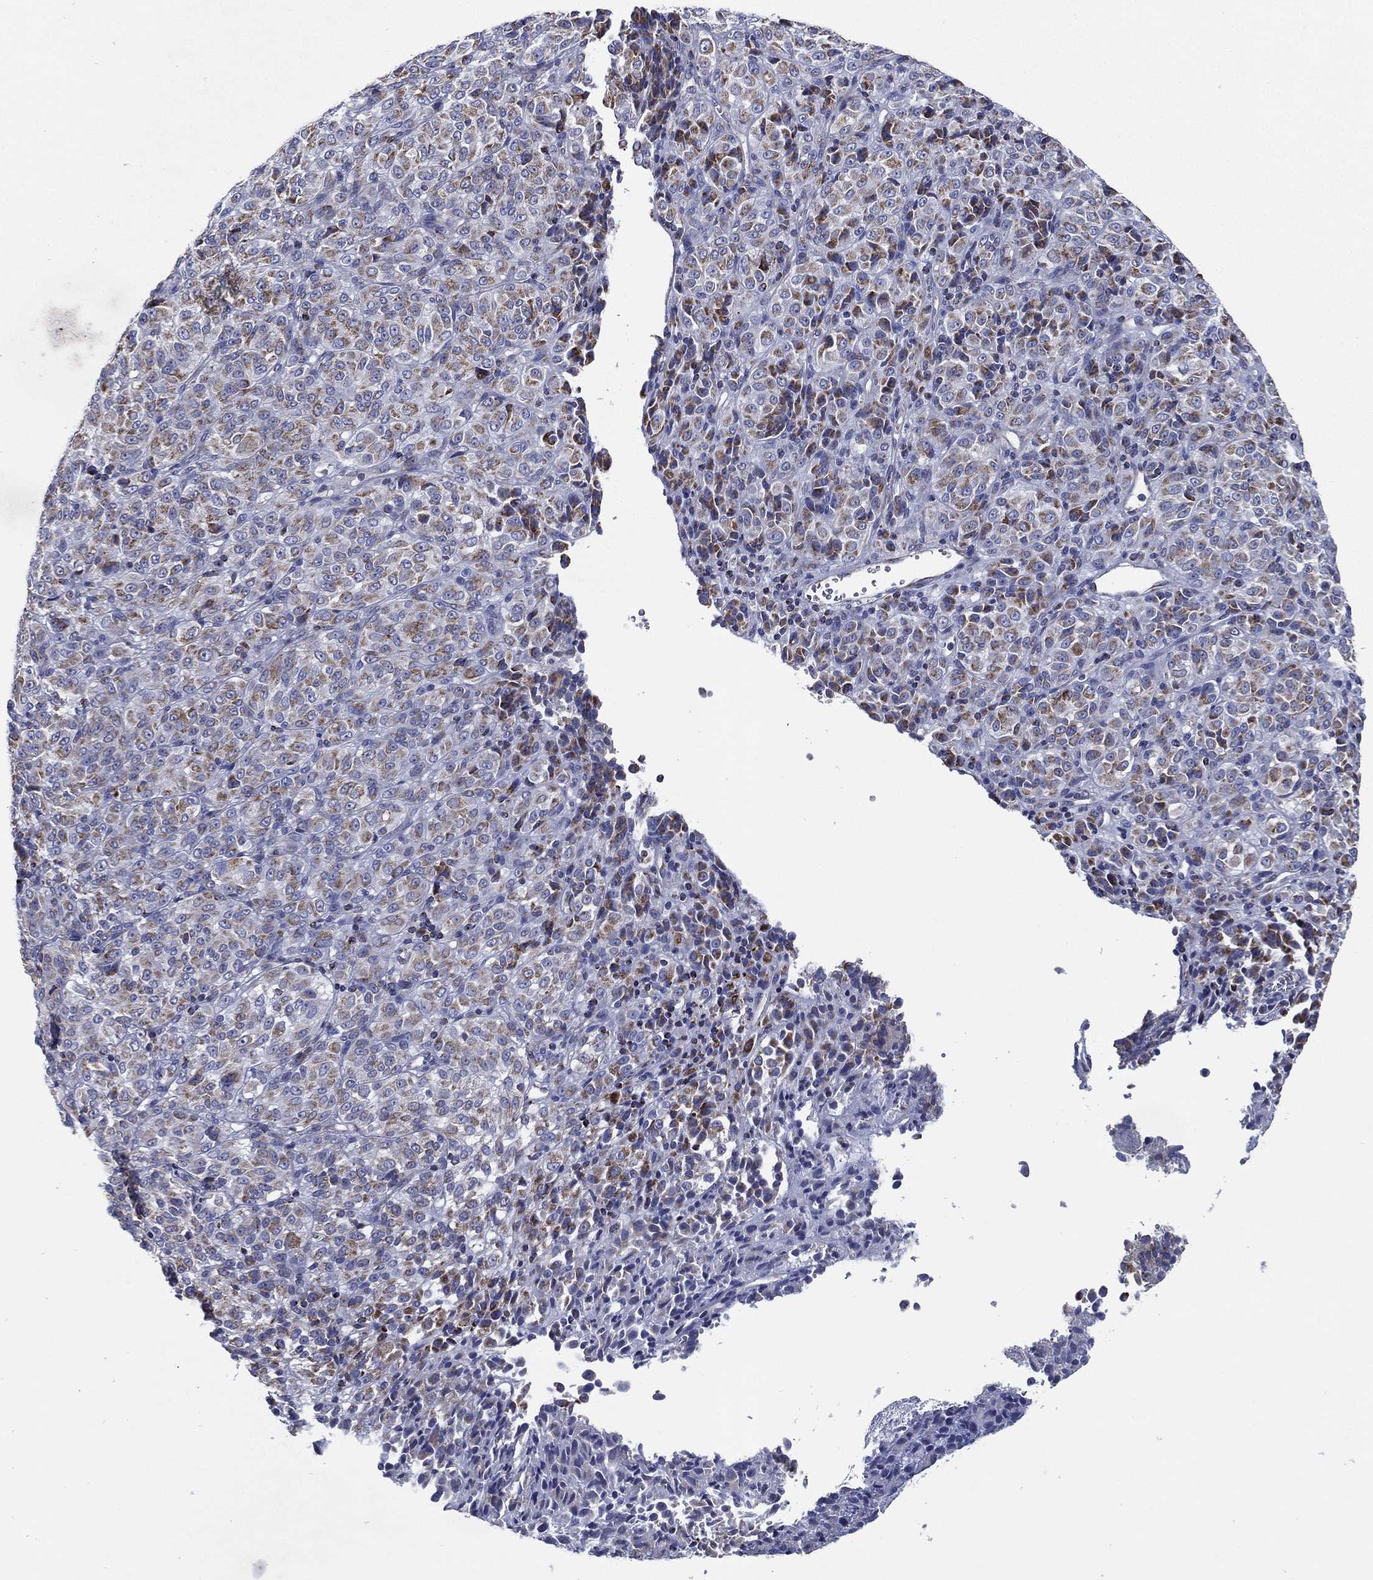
{"staining": {"intensity": "moderate", "quantity": "25%-75%", "location": "cytoplasmic/membranous"}, "tissue": "melanoma", "cell_type": "Tumor cells", "image_type": "cancer", "snomed": [{"axis": "morphology", "description": "Malignant melanoma, Metastatic site"}, {"axis": "topography", "description": "Brain"}], "caption": "Human melanoma stained for a protein (brown) reveals moderate cytoplasmic/membranous positive positivity in about 25%-75% of tumor cells.", "gene": "SFXN1", "patient": {"sex": "female", "age": 56}}